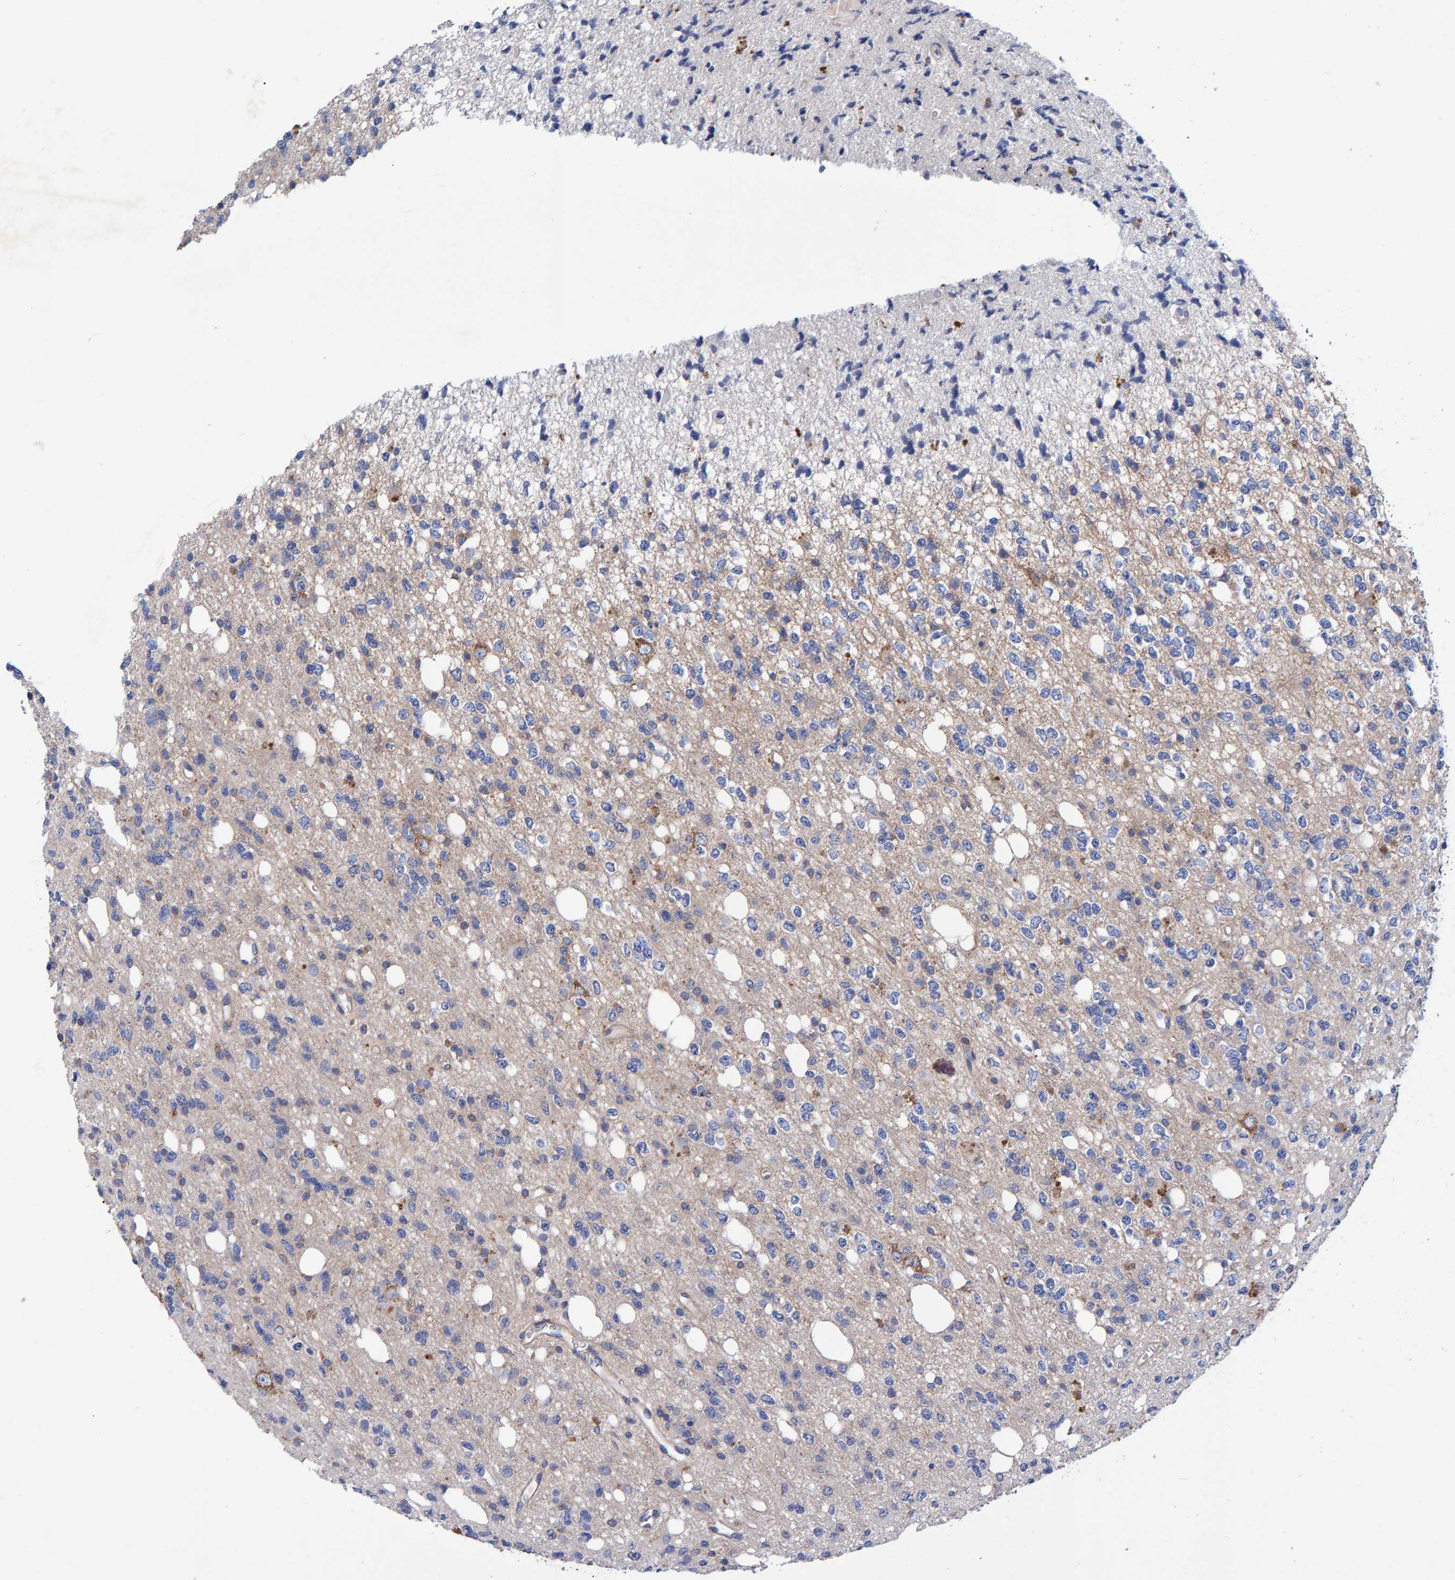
{"staining": {"intensity": "negative", "quantity": "none", "location": "none"}, "tissue": "glioma", "cell_type": "Tumor cells", "image_type": "cancer", "snomed": [{"axis": "morphology", "description": "Glioma, malignant, High grade"}, {"axis": "topography", "description": "Brain"}], "caption": "IHC image of neoplastic tissue: glioma stained with DAB reveals no significant protein staining in tumor cells. Brightfield microscopy of IHC stained with DAB (3,3'-diaminobenzidine) (brown) and hematoxylin (blue), captured at high magnification.", "gene": "EFR3A", "patient": {"sex": "female", "age": 62}}